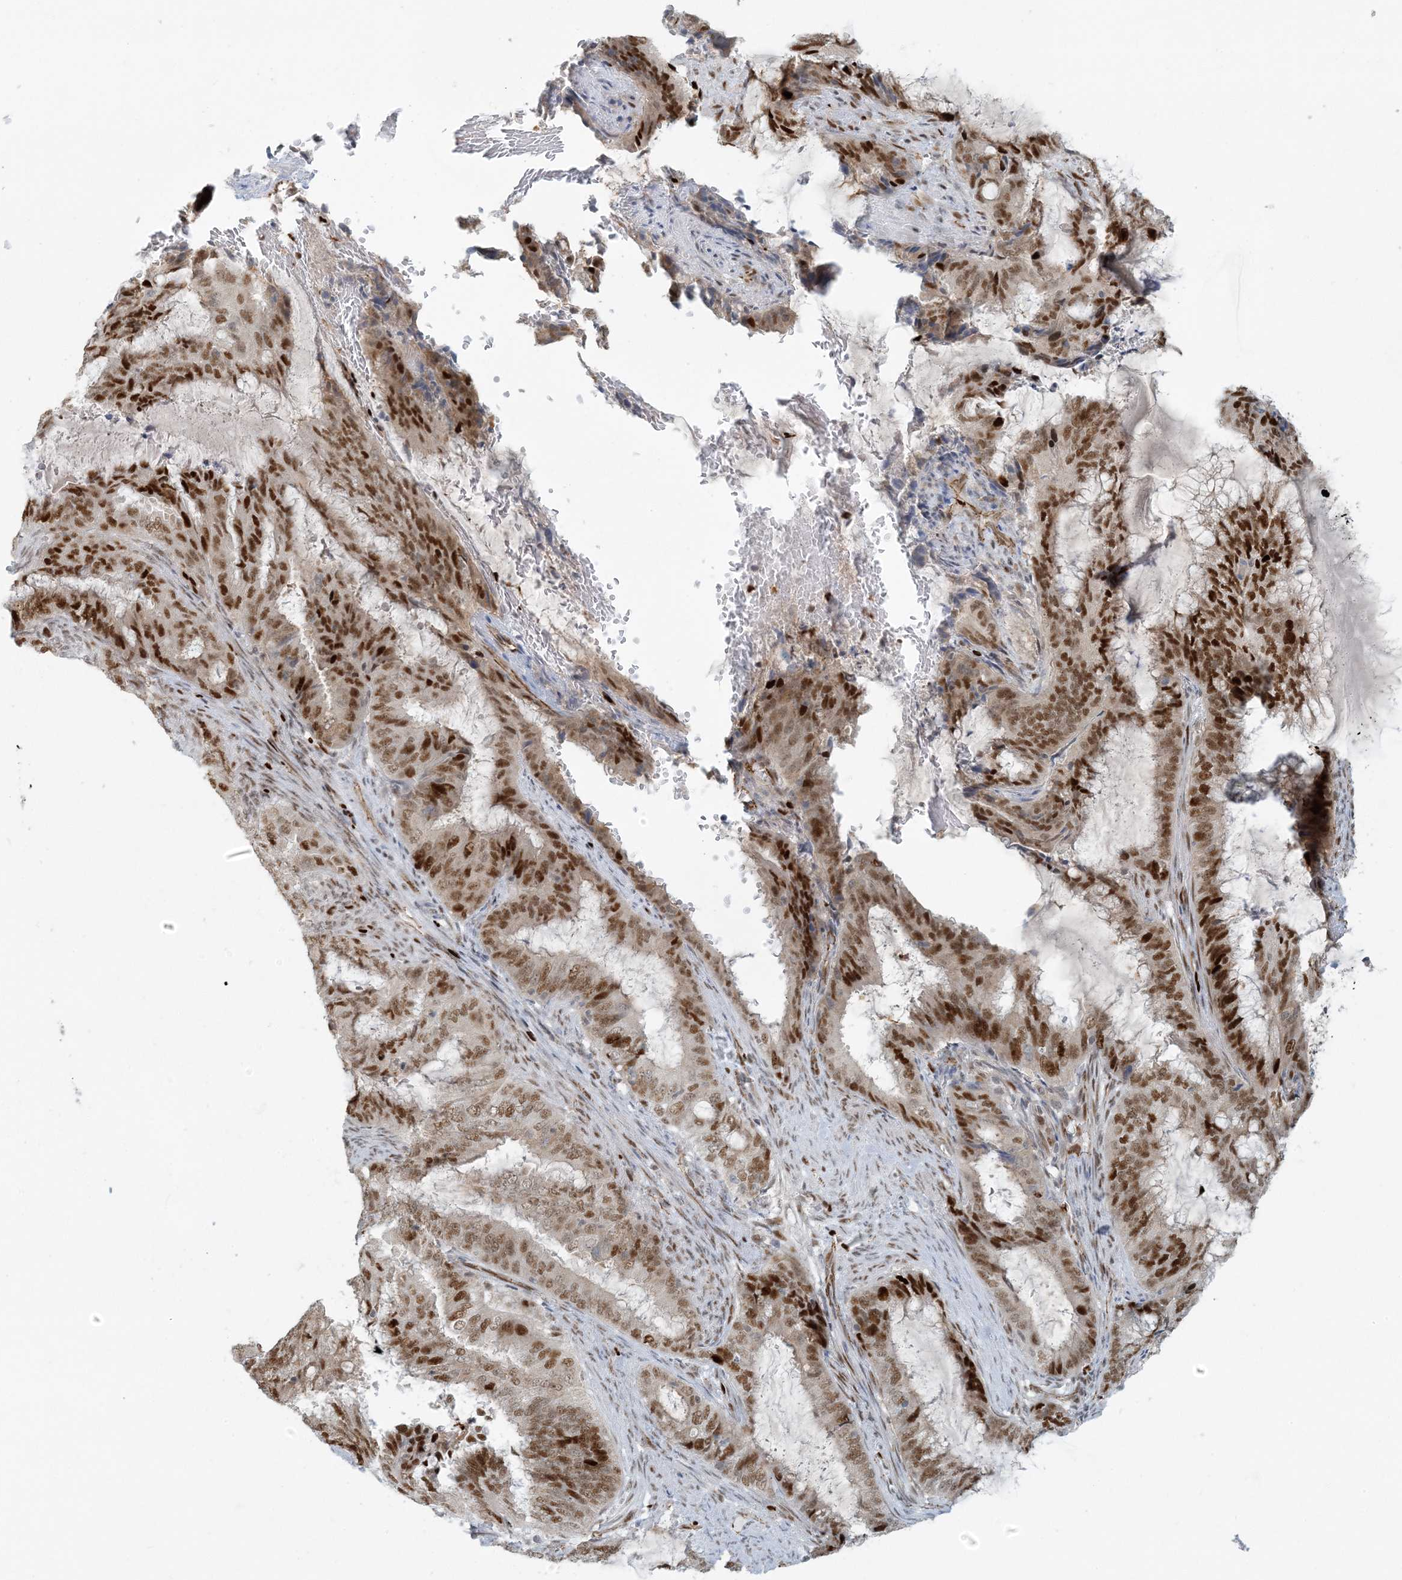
{"staining": {"intensity": "moderate", "quantity": ">75%", "location": "nuclear"}, "tissue": "endometrial cancer", "cell_type": "Tumor cells", "image_type": "cancer", "snomed": [{"axis": "morphology", "description": "Adenocarcinoma, NOS"}, {"axis": "topography", "description": "Endometrium"}], "caption": "A medium amount of moderate nuclear positivity is identified in approximately >75% of tumor cells in endometrial cancer tissue.", "gene": "AK9", "patient": {"sex": "female", "age": 51}}